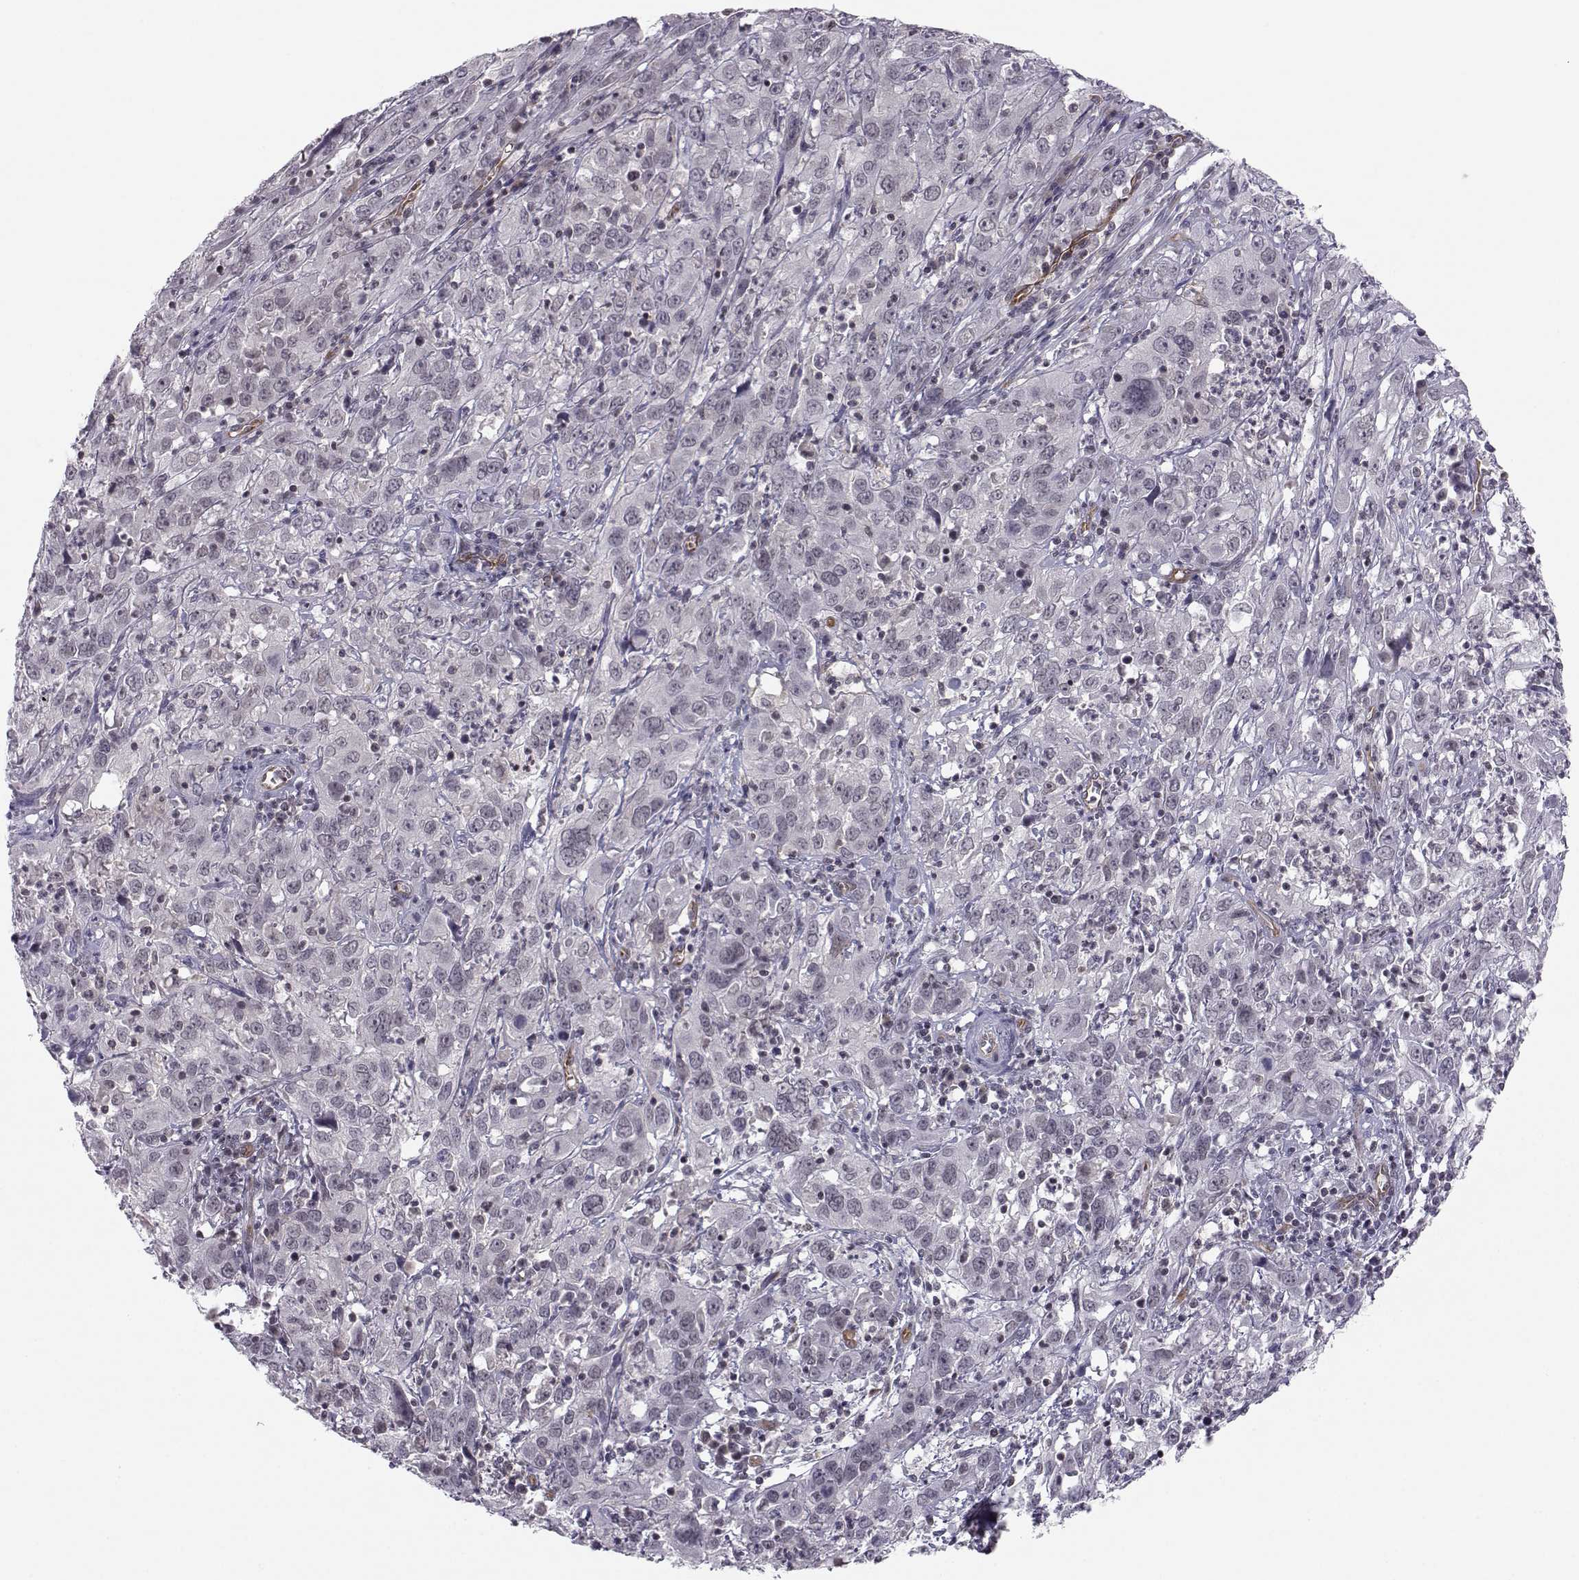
{"staining": {"intensity": "negative", "quantity": "none", "location": "none"}, "tissue": "cervical cancer", "cell_type": "Tumor cells", "image_type": "cancer", "snomed": [{"axis": "morphology", "description": "Squamous cell carcinoma, NOS"}, {"axis": "topography", "description": "Cervix"}], "caption": "Immunohistochemical staining of human cervical cancer (squamous cell carcinoma) displays no significant expression in tumor cells.", "gene": "KIF13B", "patient": {"sex": "female", "age": 32}}